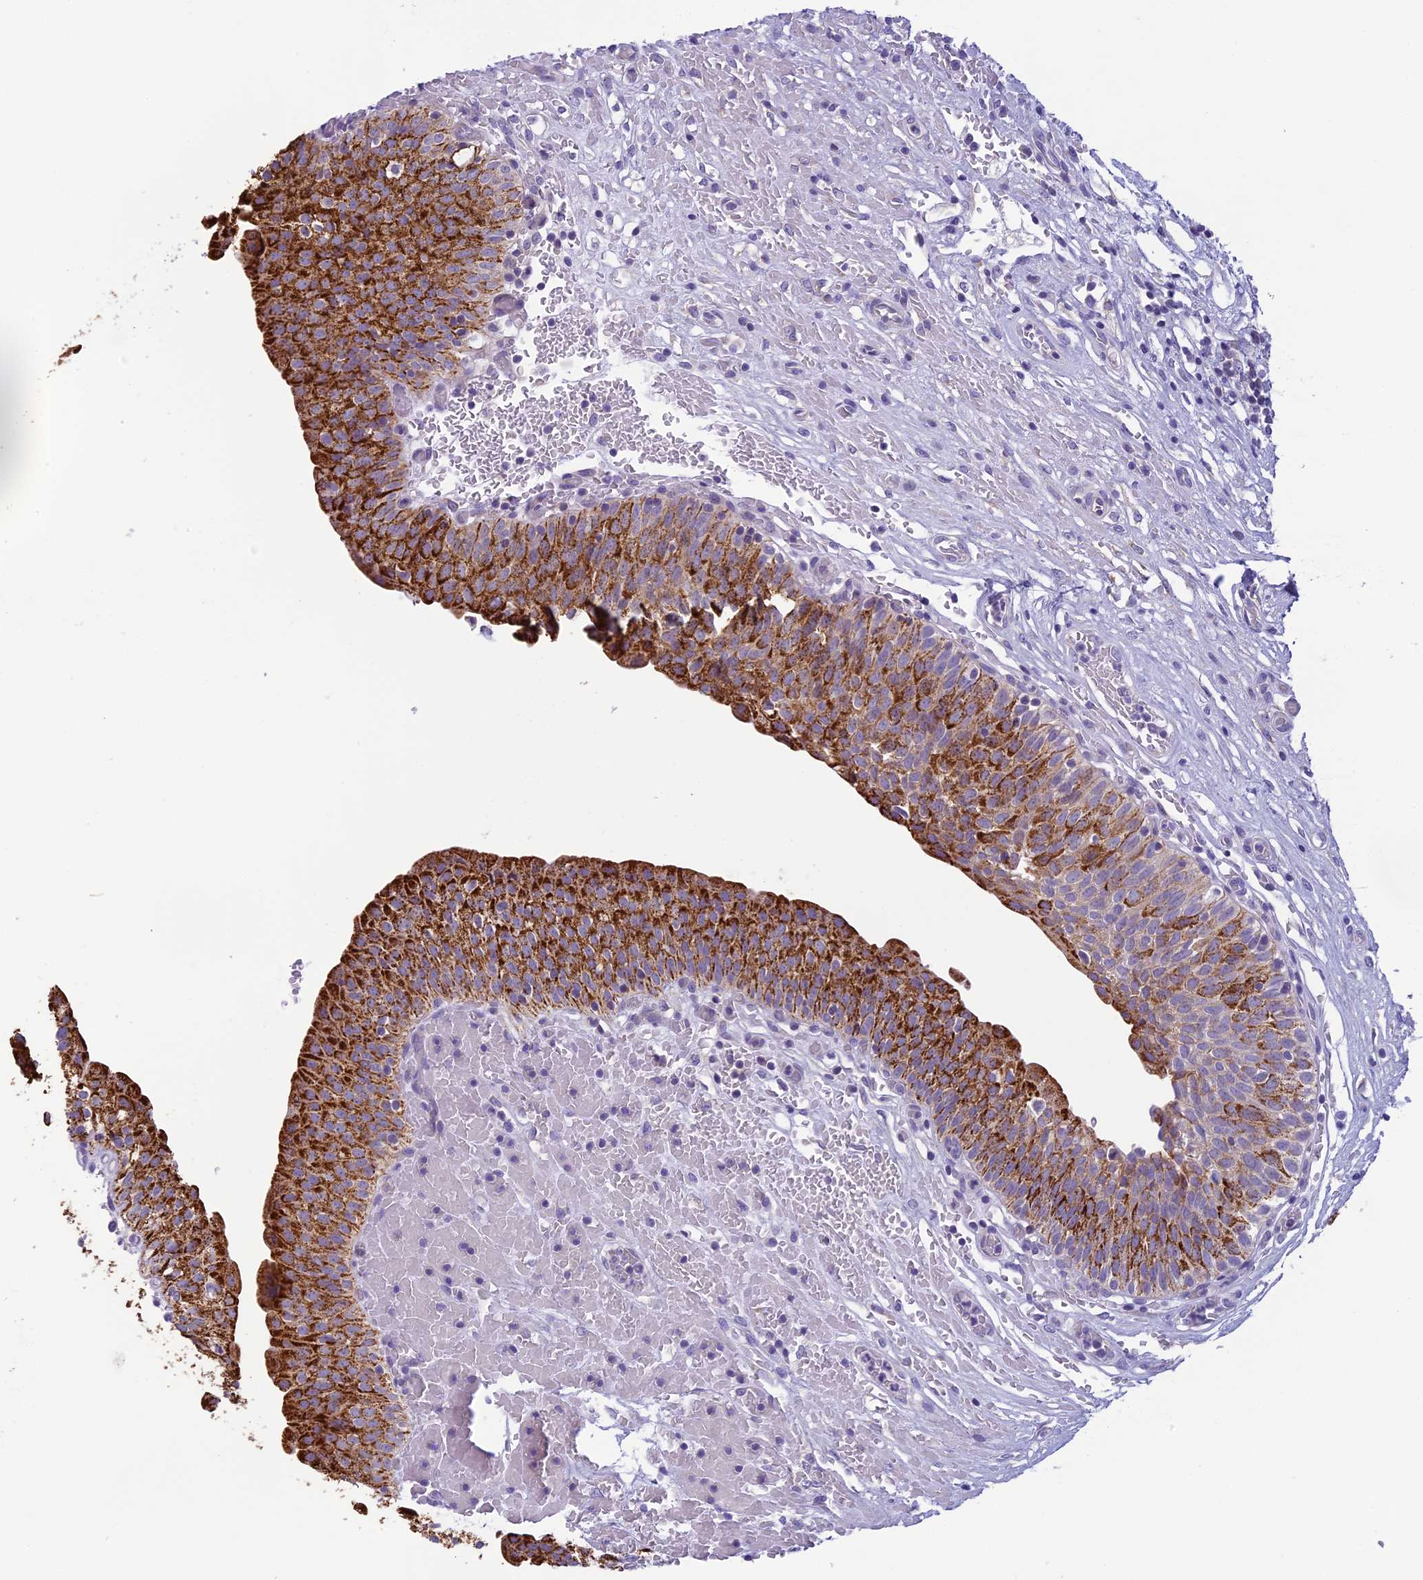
{"staining": {"intensity": "strong", "quantity": ">75%", "location": "cytoplasmic/membranous"}, "tissue": "urinary bladder", "cell_type": "Urothelial cells", "image_type": "normal", "snomed": [{"axis": "morphology", "description": "Normal tissue, NOS"}, {"axis": "topography", "description": "Urinary bladder"}], "caption": "DAB immunohistochemical staining of unremarkable human urinary bladder demonstrates strong cytoplasmic/membranous protein expression in about >75% of urothelial cells.", "gene": "ARHGEF37", "patient": {"sex": "male", "age": 55}}